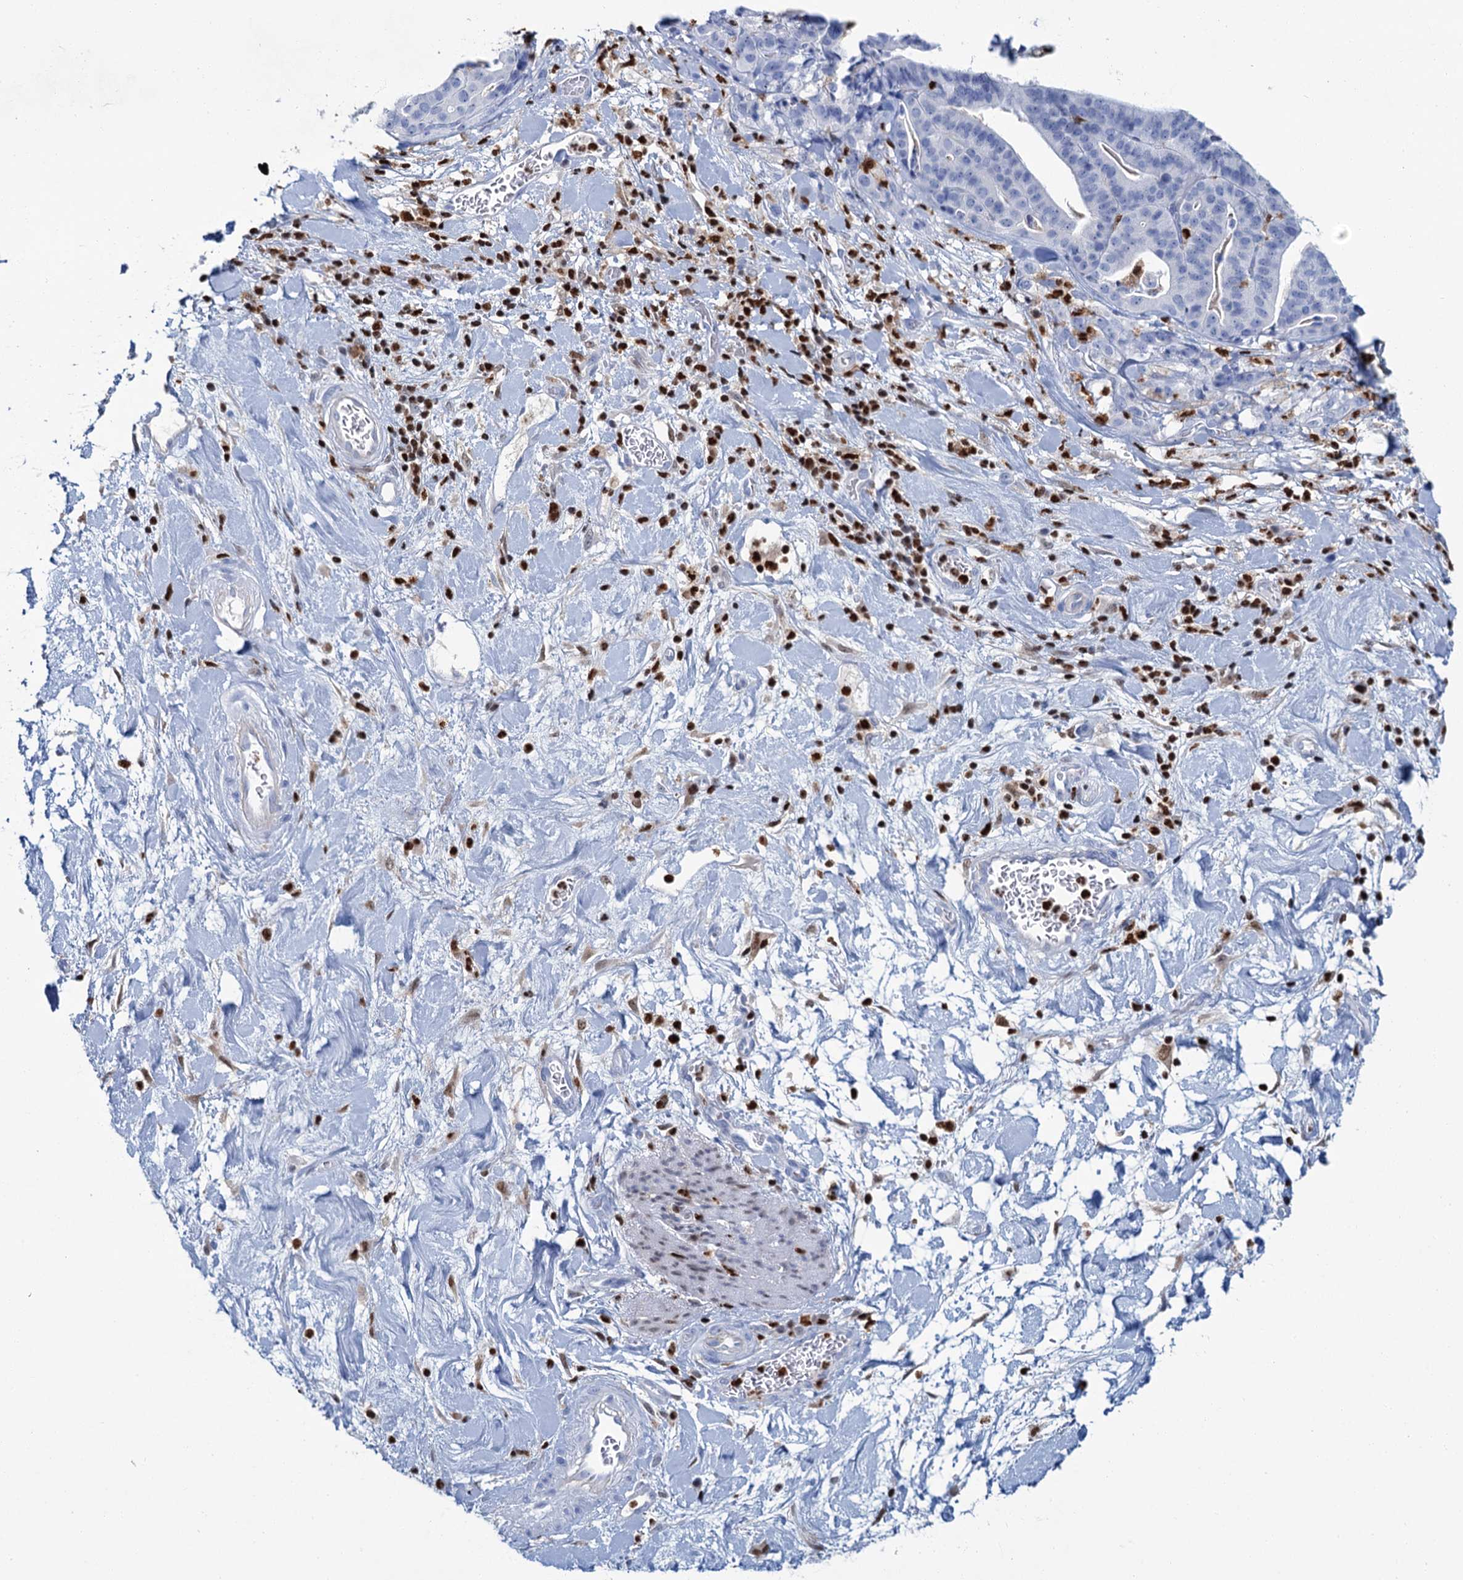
{"staining": {"intensity": "negative", "quantity": "none", "location": "none"}, "tissue": "stomach cancer", "cell_type": "Tumor cells", "image_type": "cancer", "snomed": [{"axis": "morphology", "description": "Adenocarcinoma, NOS"}, {"axis": "topography", "description": "Stomach"}], "caption": "Immunohistochemistry micrograph of neoplastic tissue: stomach adenocarcinoma stained with DAB (3,3'-diaminobenzidine) demonstrates no significant protein expression in tumor cells. (Immunohistochemistry, brightfield microscopy, high magnification).", "gene": "CELF2", "patient": {"sex": "male", "age": 48}}